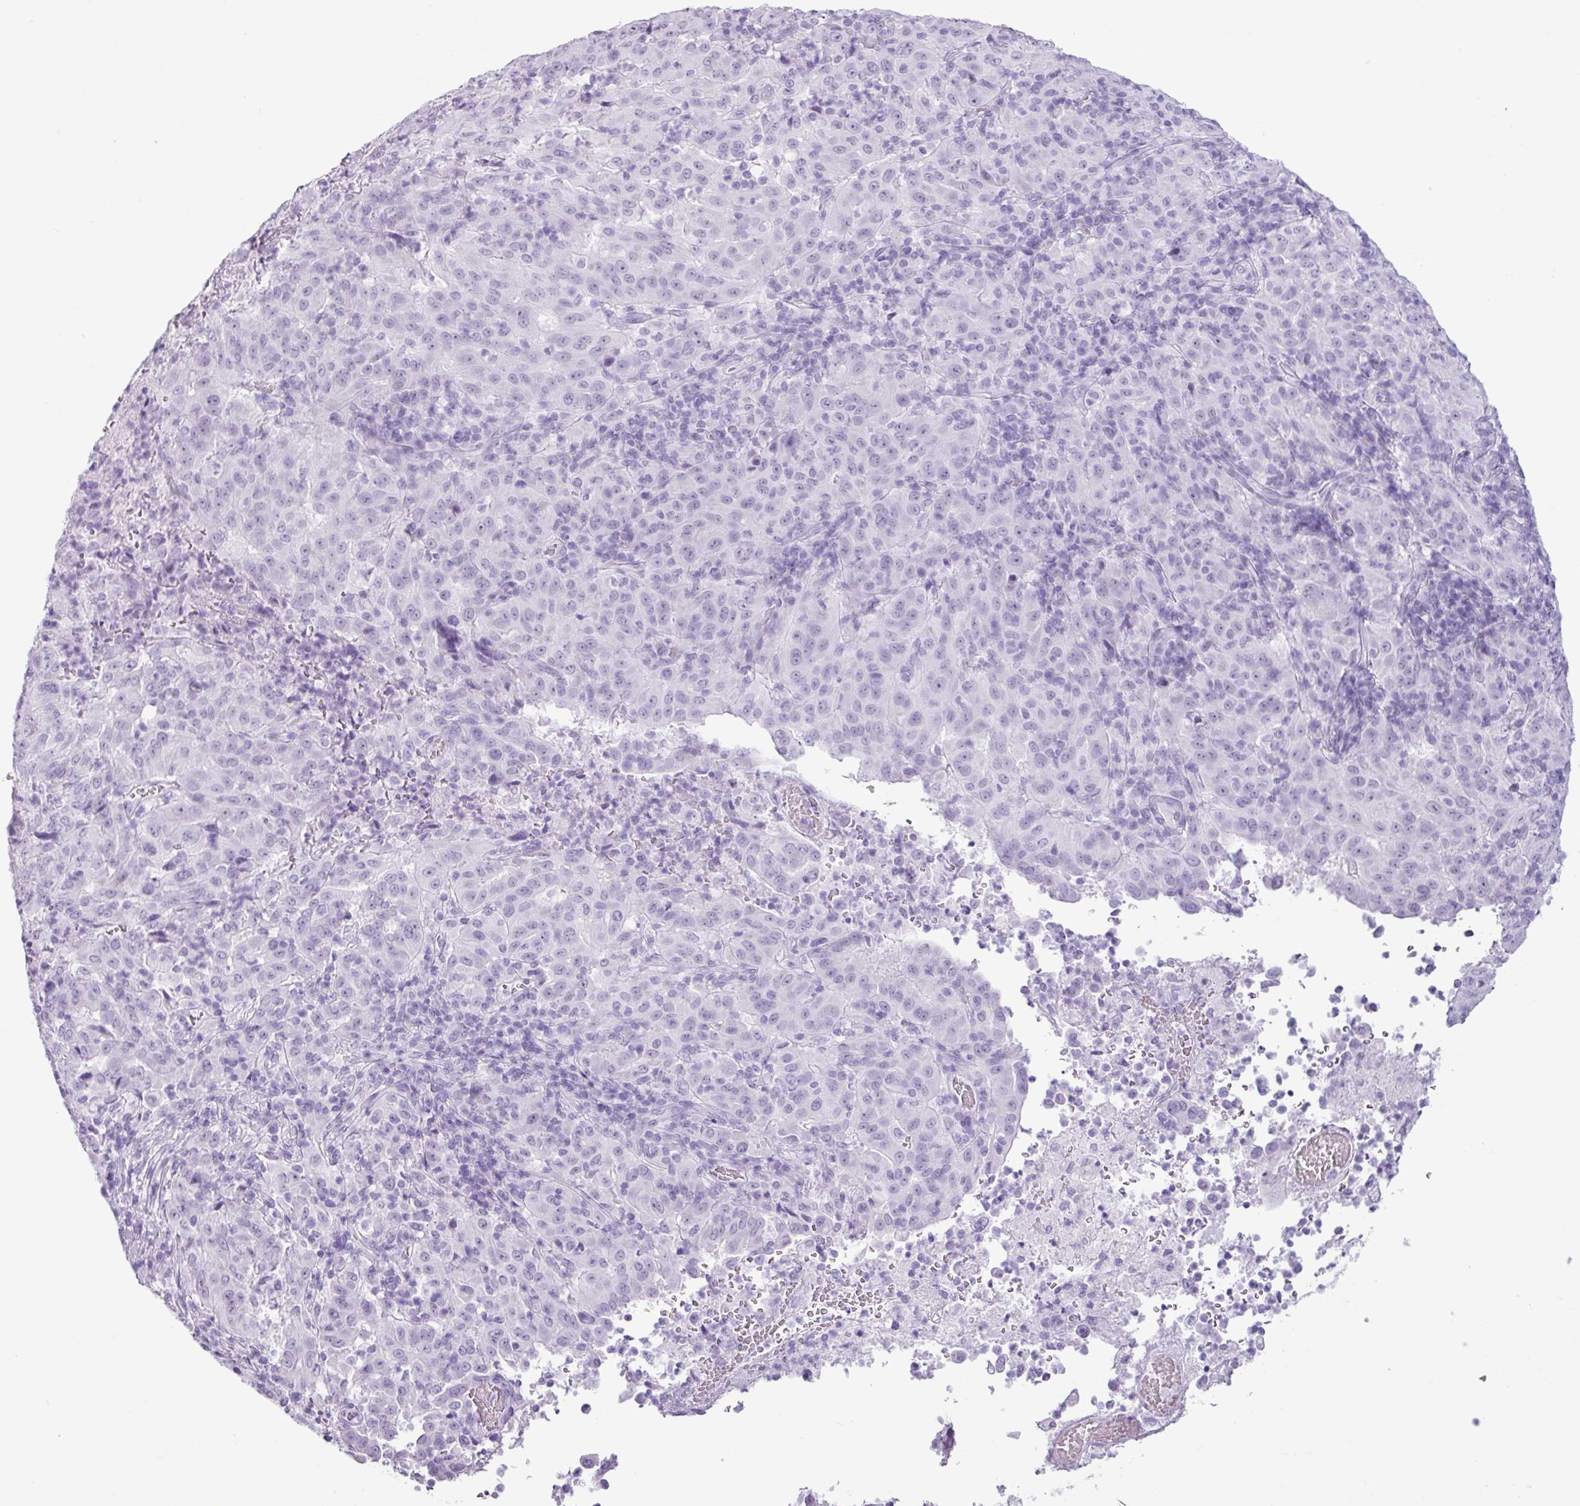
{"staining": {"intensity": "negative", "quantity": "none", "location": "none"}, "tissue": "pancreatic cancer", "cell_type": "Tumor cells", "image_type": "cancer", "snomed": [{"axis": "morphology", "description": "Adenocarcinoma, NOS"}, {"axis": "topography", "description": "Pancreas"}], "caption": "Tumor cells show no significant protein expression in pancreatic cancer.", "gene": "SCT", "patient": {"sex": "male", "age": 63}}